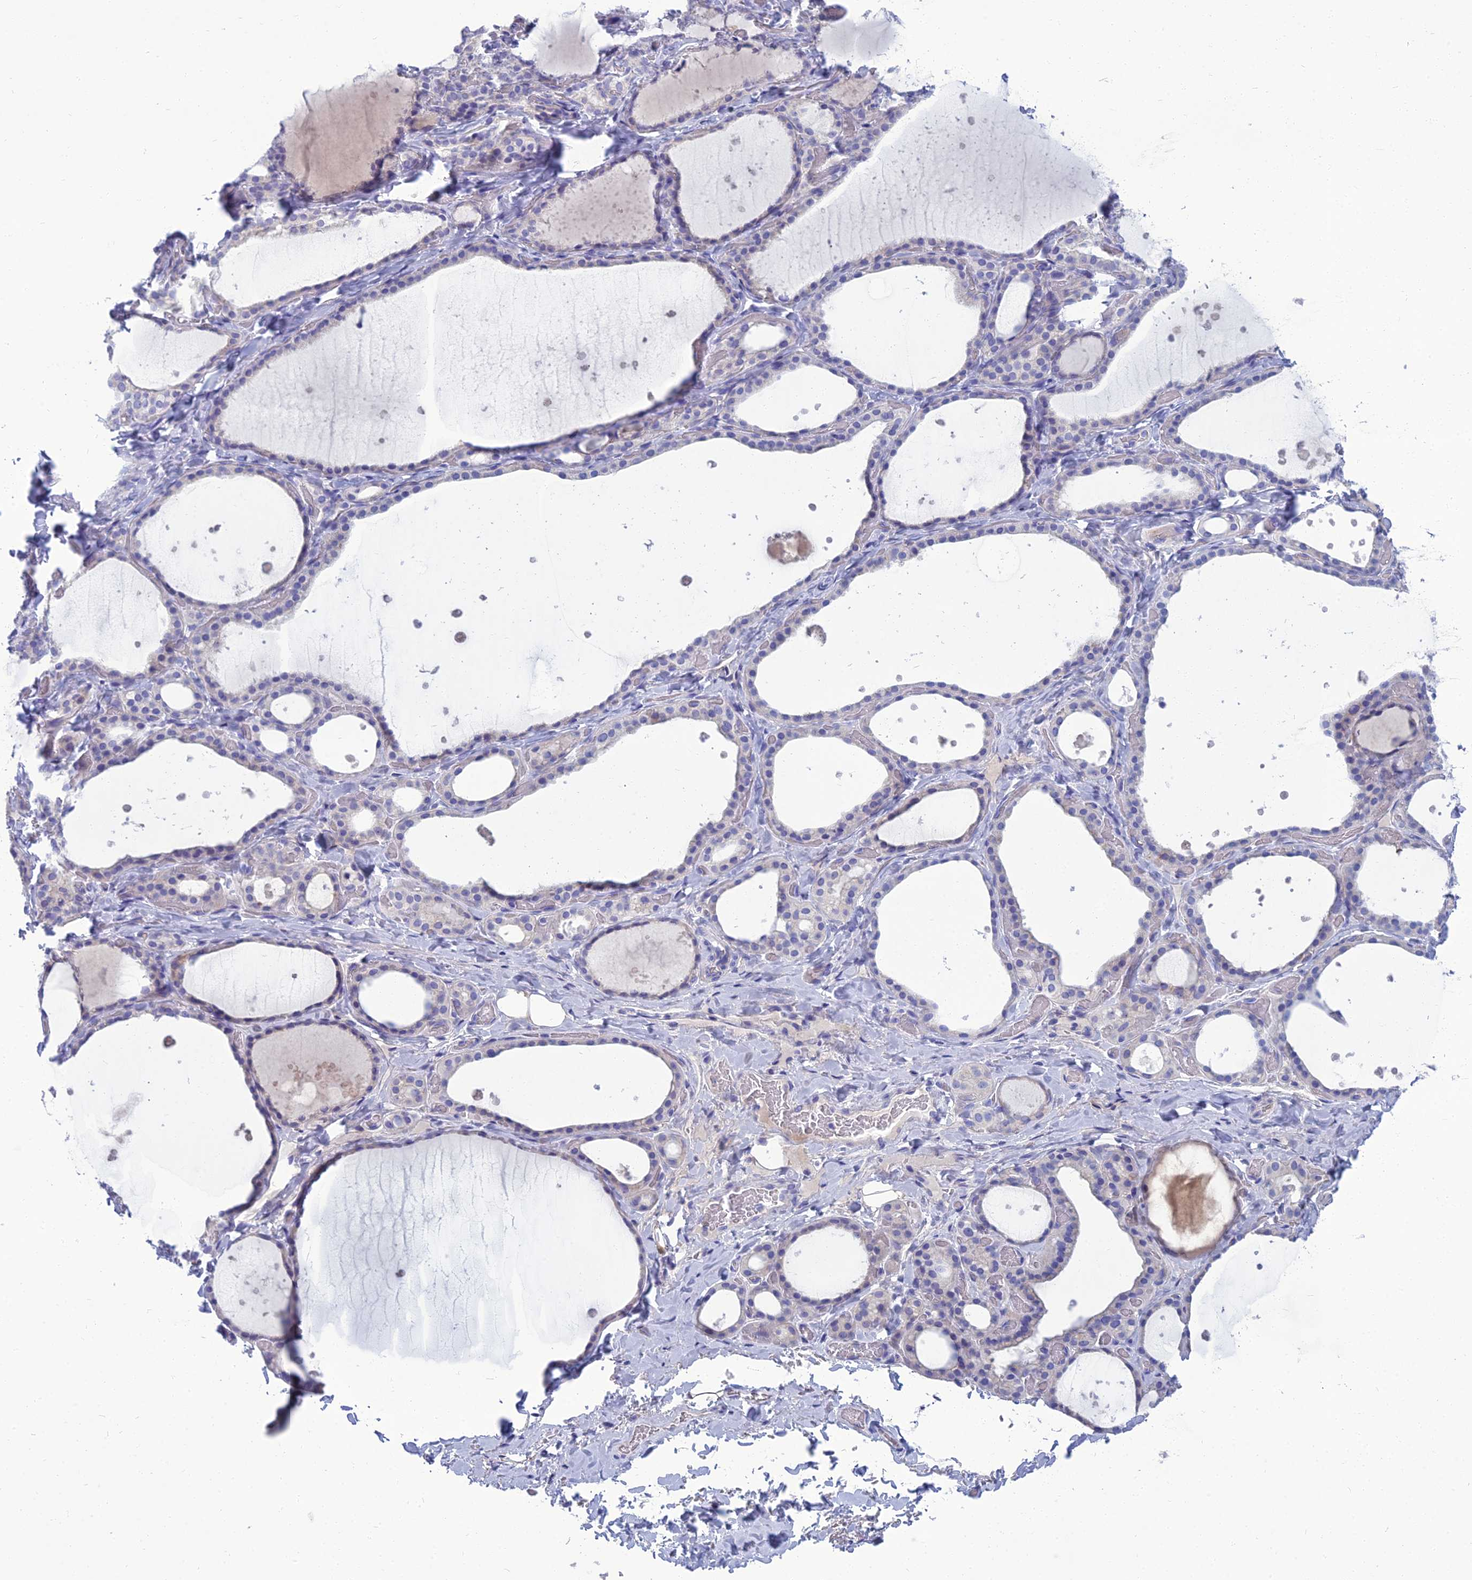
{"staining": {"intensity": "negative", "quantity": "none", "location": "none"}, "tissue": "thyroid gland", "cell_type": "Glandular cells", "image_type": "normal", "snomed": [{"axis": "morphology", "description": "Normal tissue, NOS"}, {"axis": "topography", "description": "Thyroid gland"}], "caption": "This is an immunohistochemistry photomicrograph of benign thyroid gland. There is no staining in glandular cells.", "gene": "SPTLC3", "patient": {"sex": "female", "age": 44}}